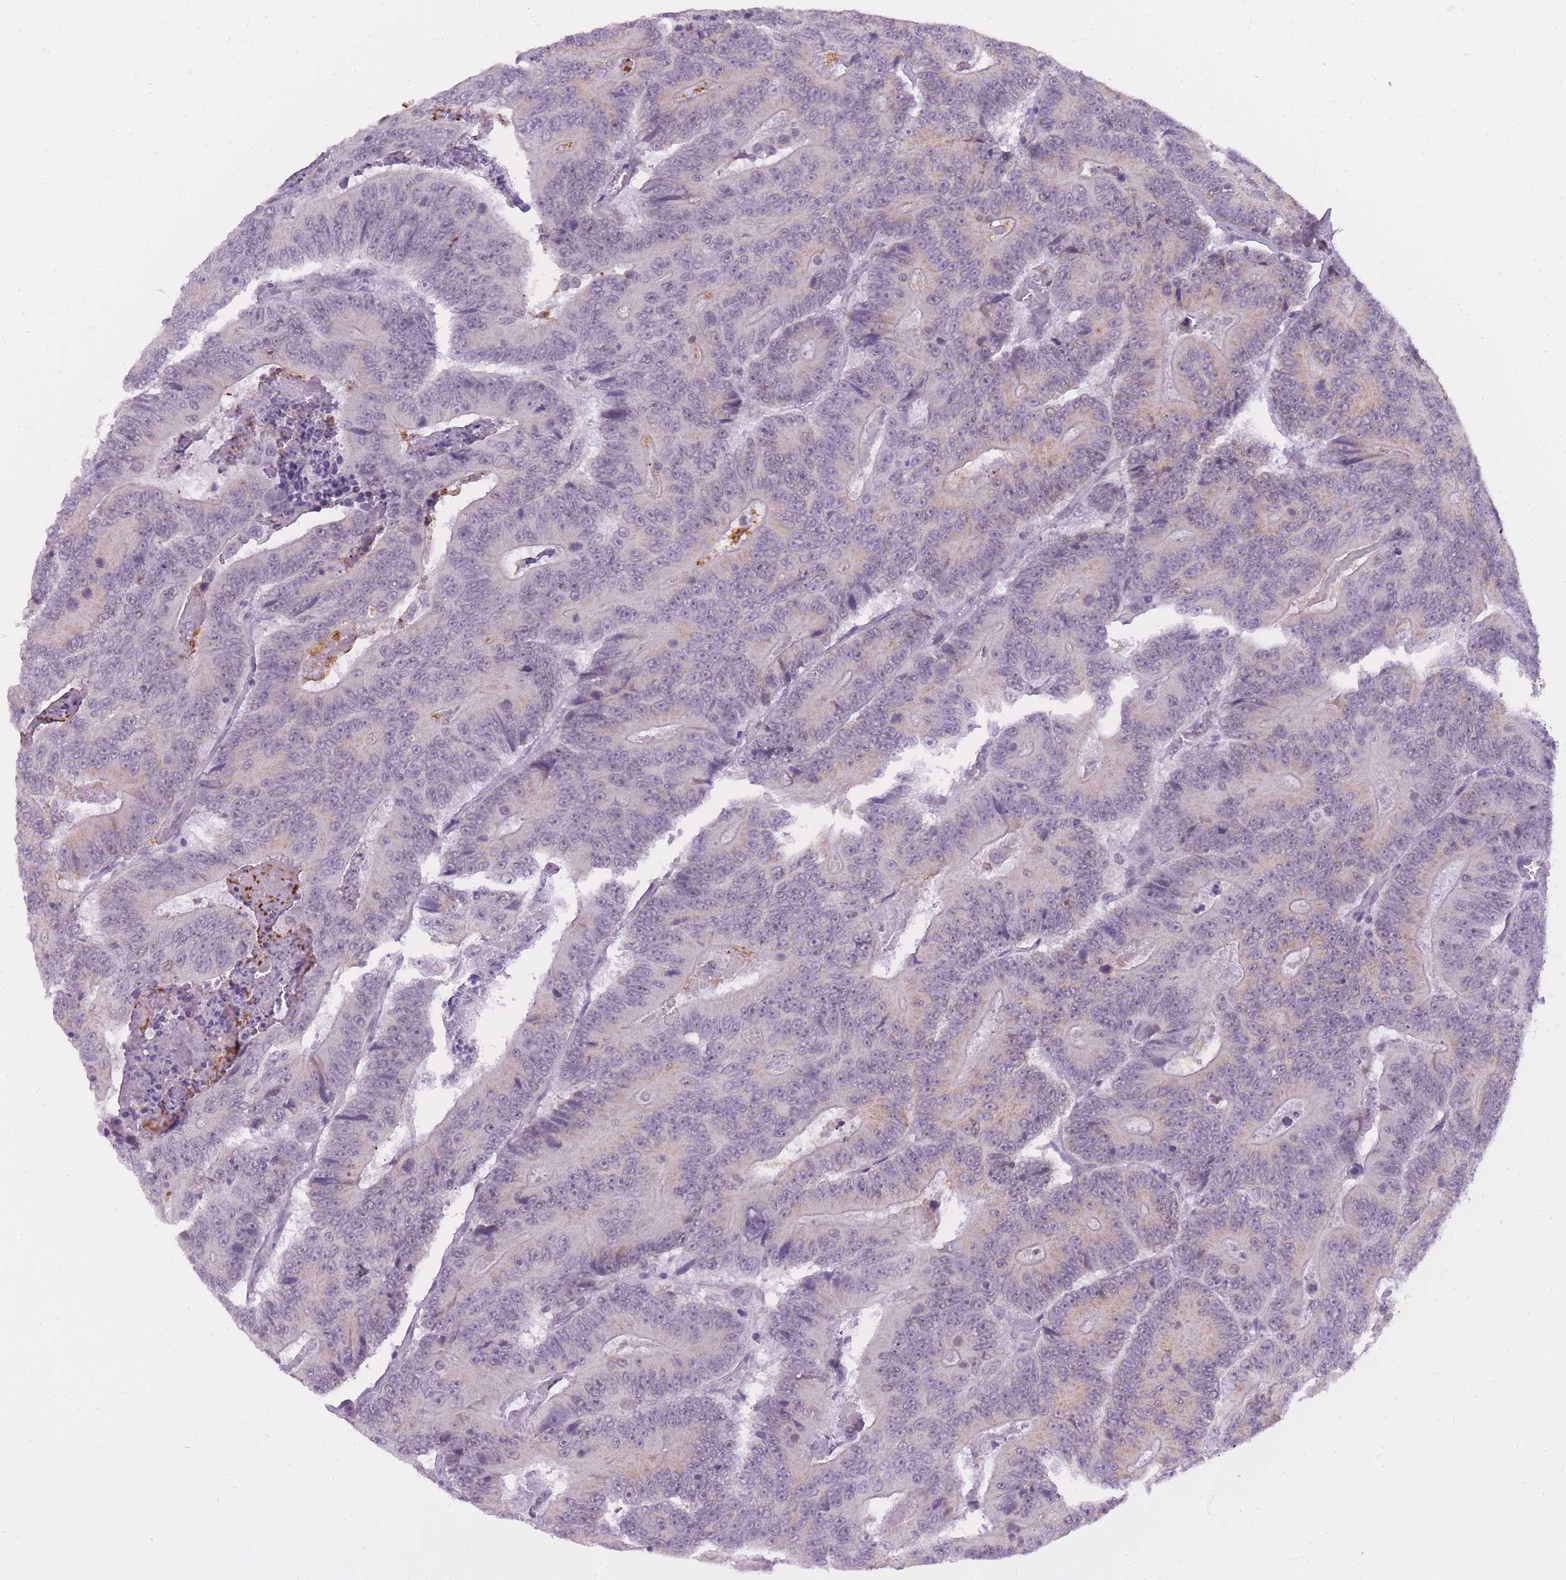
{"staining": {"intensity": "weak", "quantity": "<25%", "location": "cytoplasmic/membranous,nuclear"}, "tissue": "colorectal cancer", "cell_type": "Tumor cells", "image_type": "cancer", "snomed": [{"axis": "morphology", "description": "Adenocarcinoma, NOS"}, {"axis": "topography", "description": "Colon"}], "caption": "Protein analysis of colorectal adenocarcinoma reveals no significant positivity in tumor cells.", "gene": "TIGD1", "patient": {"sex": "male", "age": 83}}